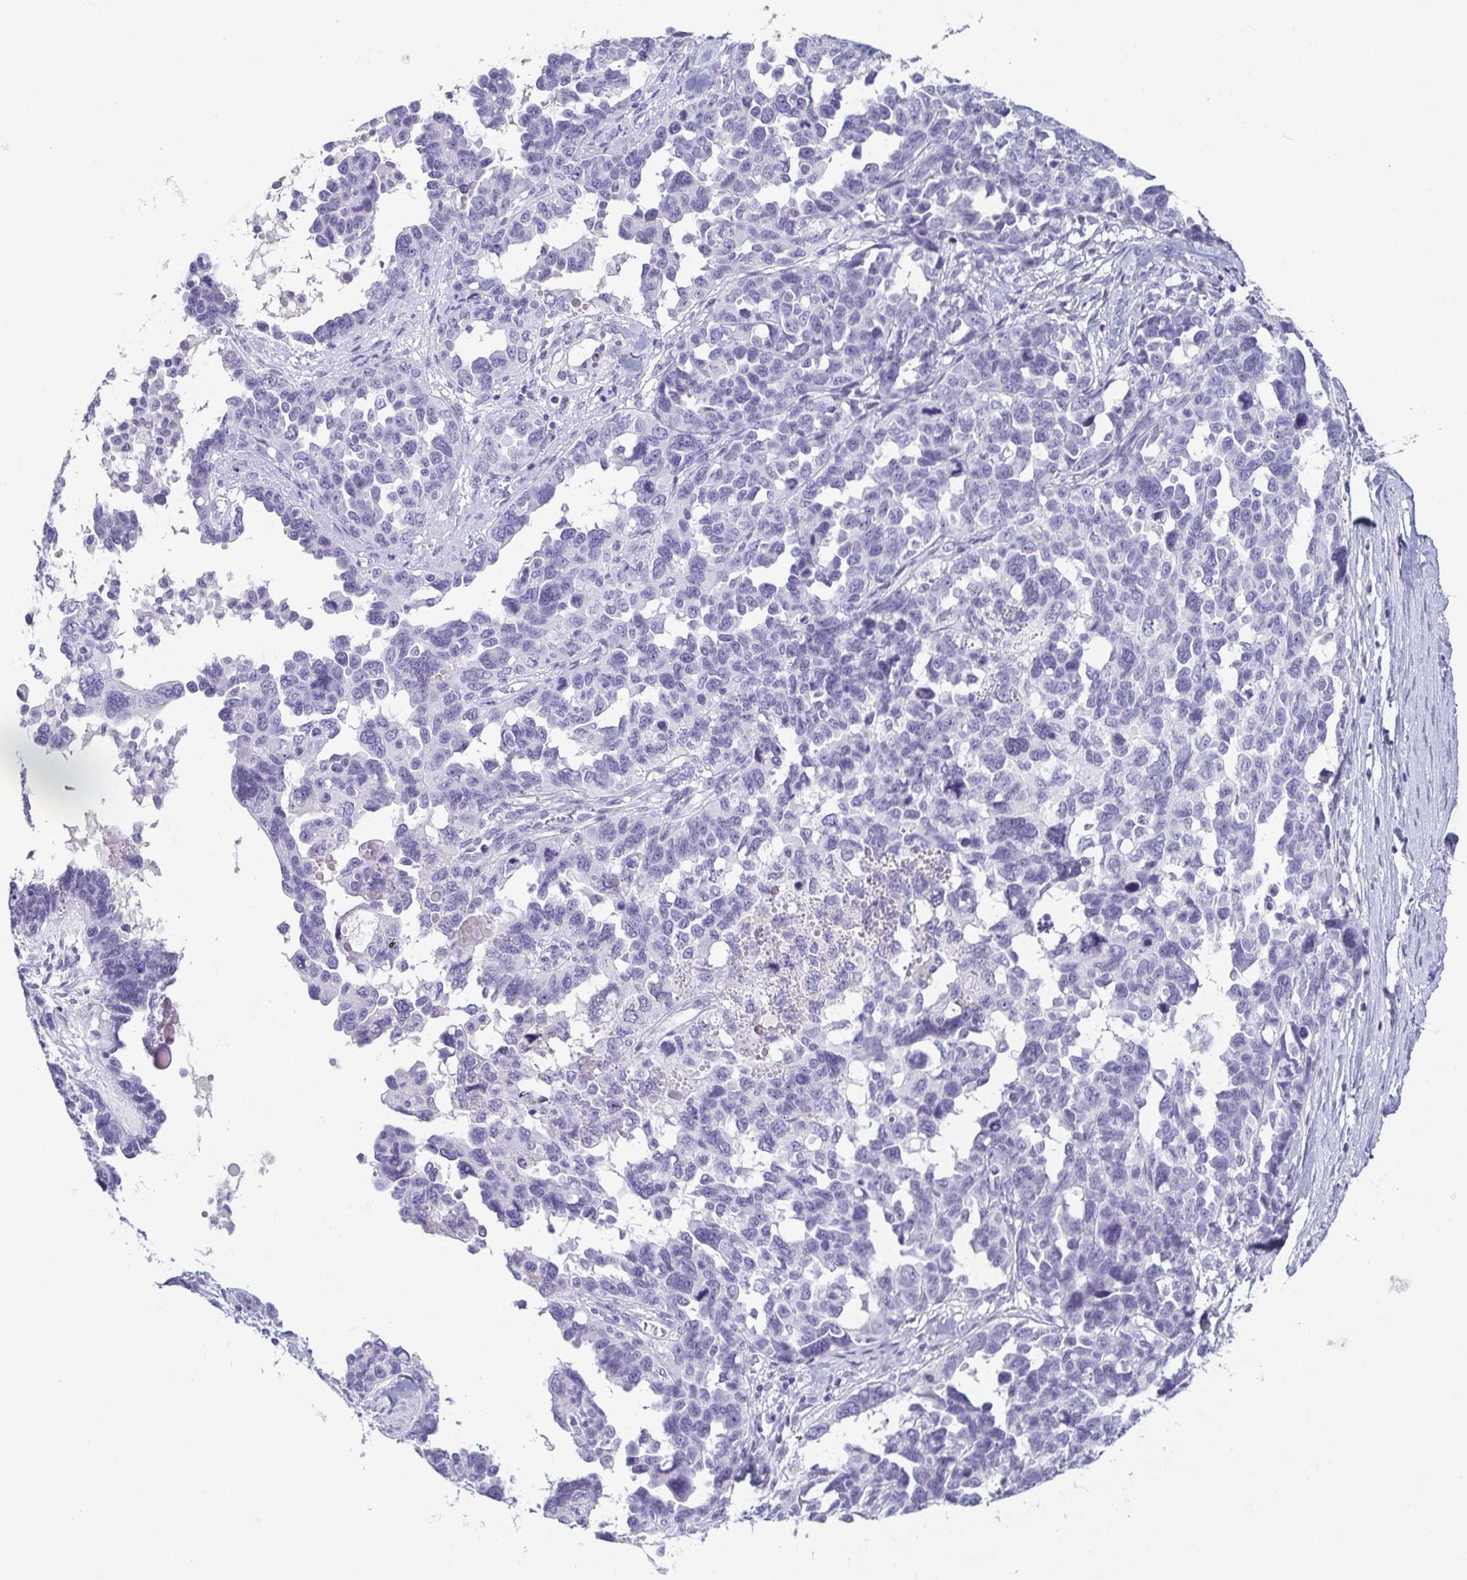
{"staining": {"intensity": "negative", "quantity": "none", "location": "none"}, "tissue": "ovarian cancer", "cell_type": "Tumor cells", "image_type": "cancer", "snomed": [{"axis": "morphology", "description": "Cystadenocarcinoma, serous, NOS"}, {"axis": "topography", "description": "Ovary"}], "caption": "Immunohistochemical staining of human ovarian serous cystadenocarcinoma shows no significant positivity in tumor cells.", "gene": "ITLN1", "patient": {"sex": "female", "age": 69}}